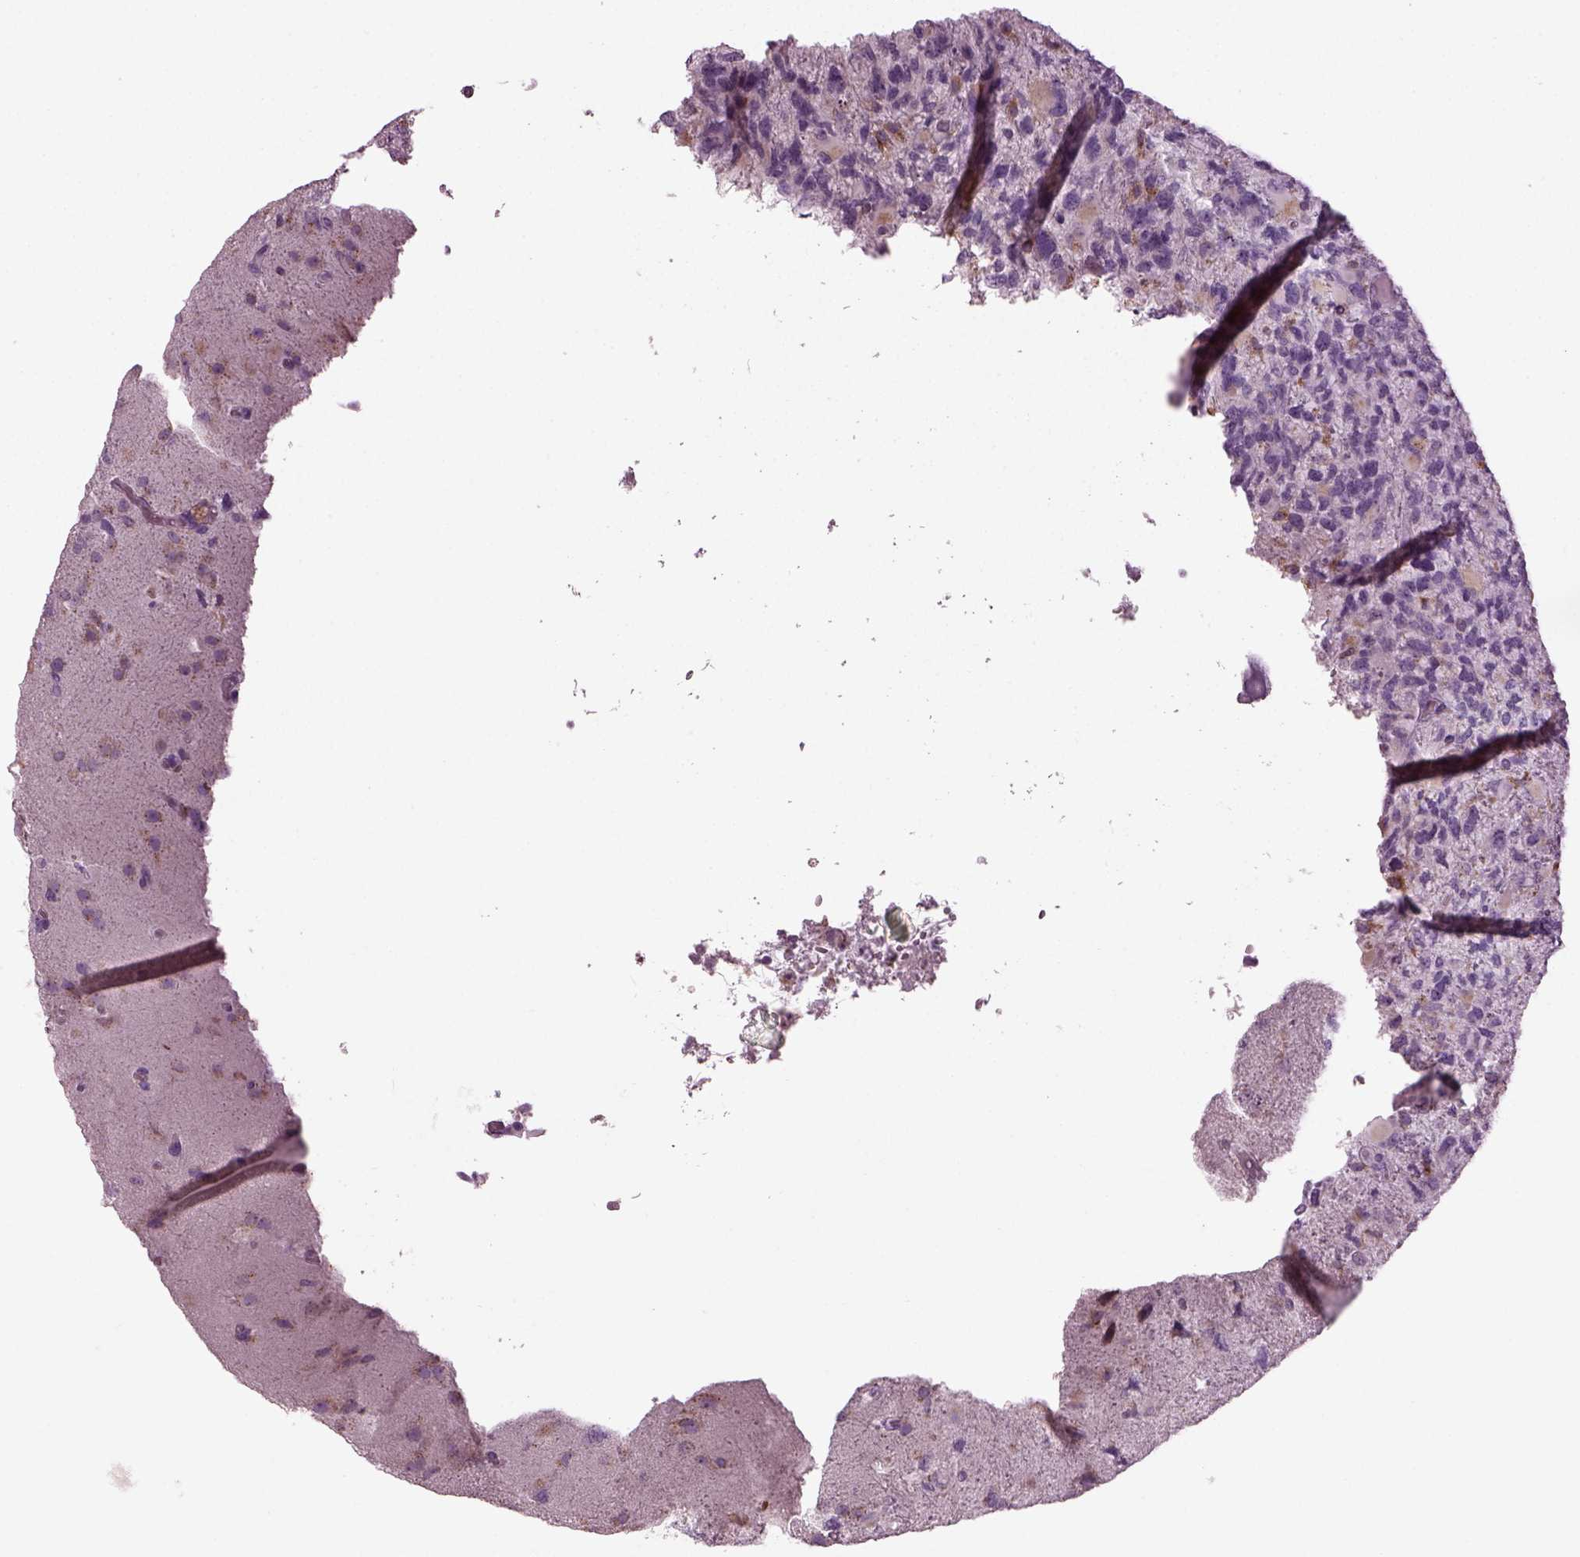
{"staining": {"intensity": "moderate", "quantity": "<25%", "location": "cytoplasmic/membranous"}, "tissue": "glioma", "cell_type": "Tumor cells", "image_type": "cancer", "snomed": [{"axis": "morphology", "description": "Glioma, malignant, High grade"}, {"axis": "topography", "description": "Brain"}], "caption": "Protein expression analysis of high-grade glioma (malignant) demonstrates moderate cytoplasmic/membranous staining in approximately <25% of tumor cells. (IHC, brightfield microscopy, high magnification).", "gene": "TMEM231", "patient": {"sex": "female", "age": 71}}